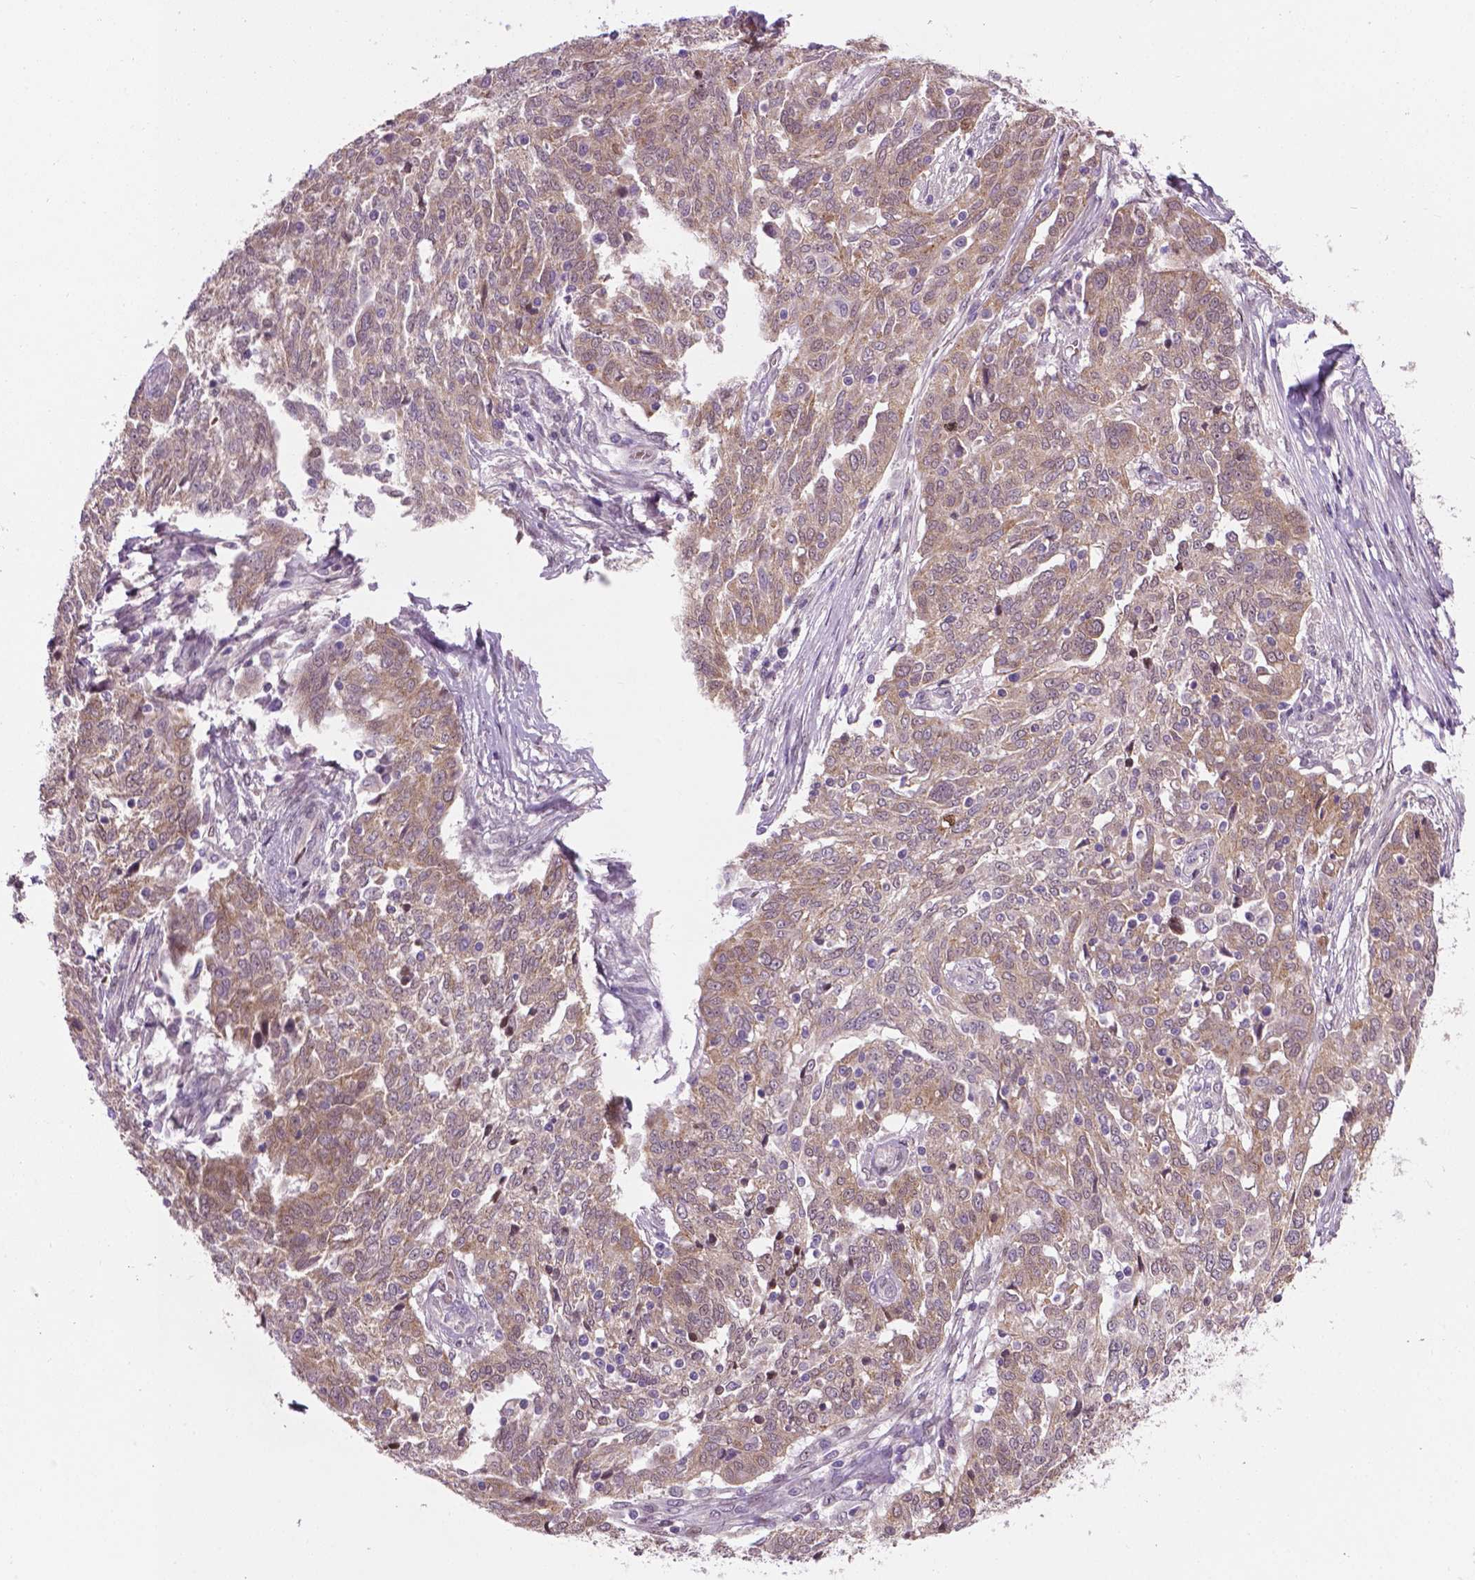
{"staining": {"intensity": "weak", "quantity": "25%-75%", "location": "cytoplasmic/membranous"}, "tissue": "ovarian cancer", "cell_type": "Tumor cells", "image_type": "cancer", "snomed": [{"axis": "morphology", "description": "Cystadenocarcinoma, serous, NOS"}, {"axis": "topography", "description": "Ovary"}], "caption": "Human ovarian cancer stained with a protein marker exhibits weak staining in tumor cells.", "gene": "IRF6", "patient": {"sex": "female", "age": 67}}